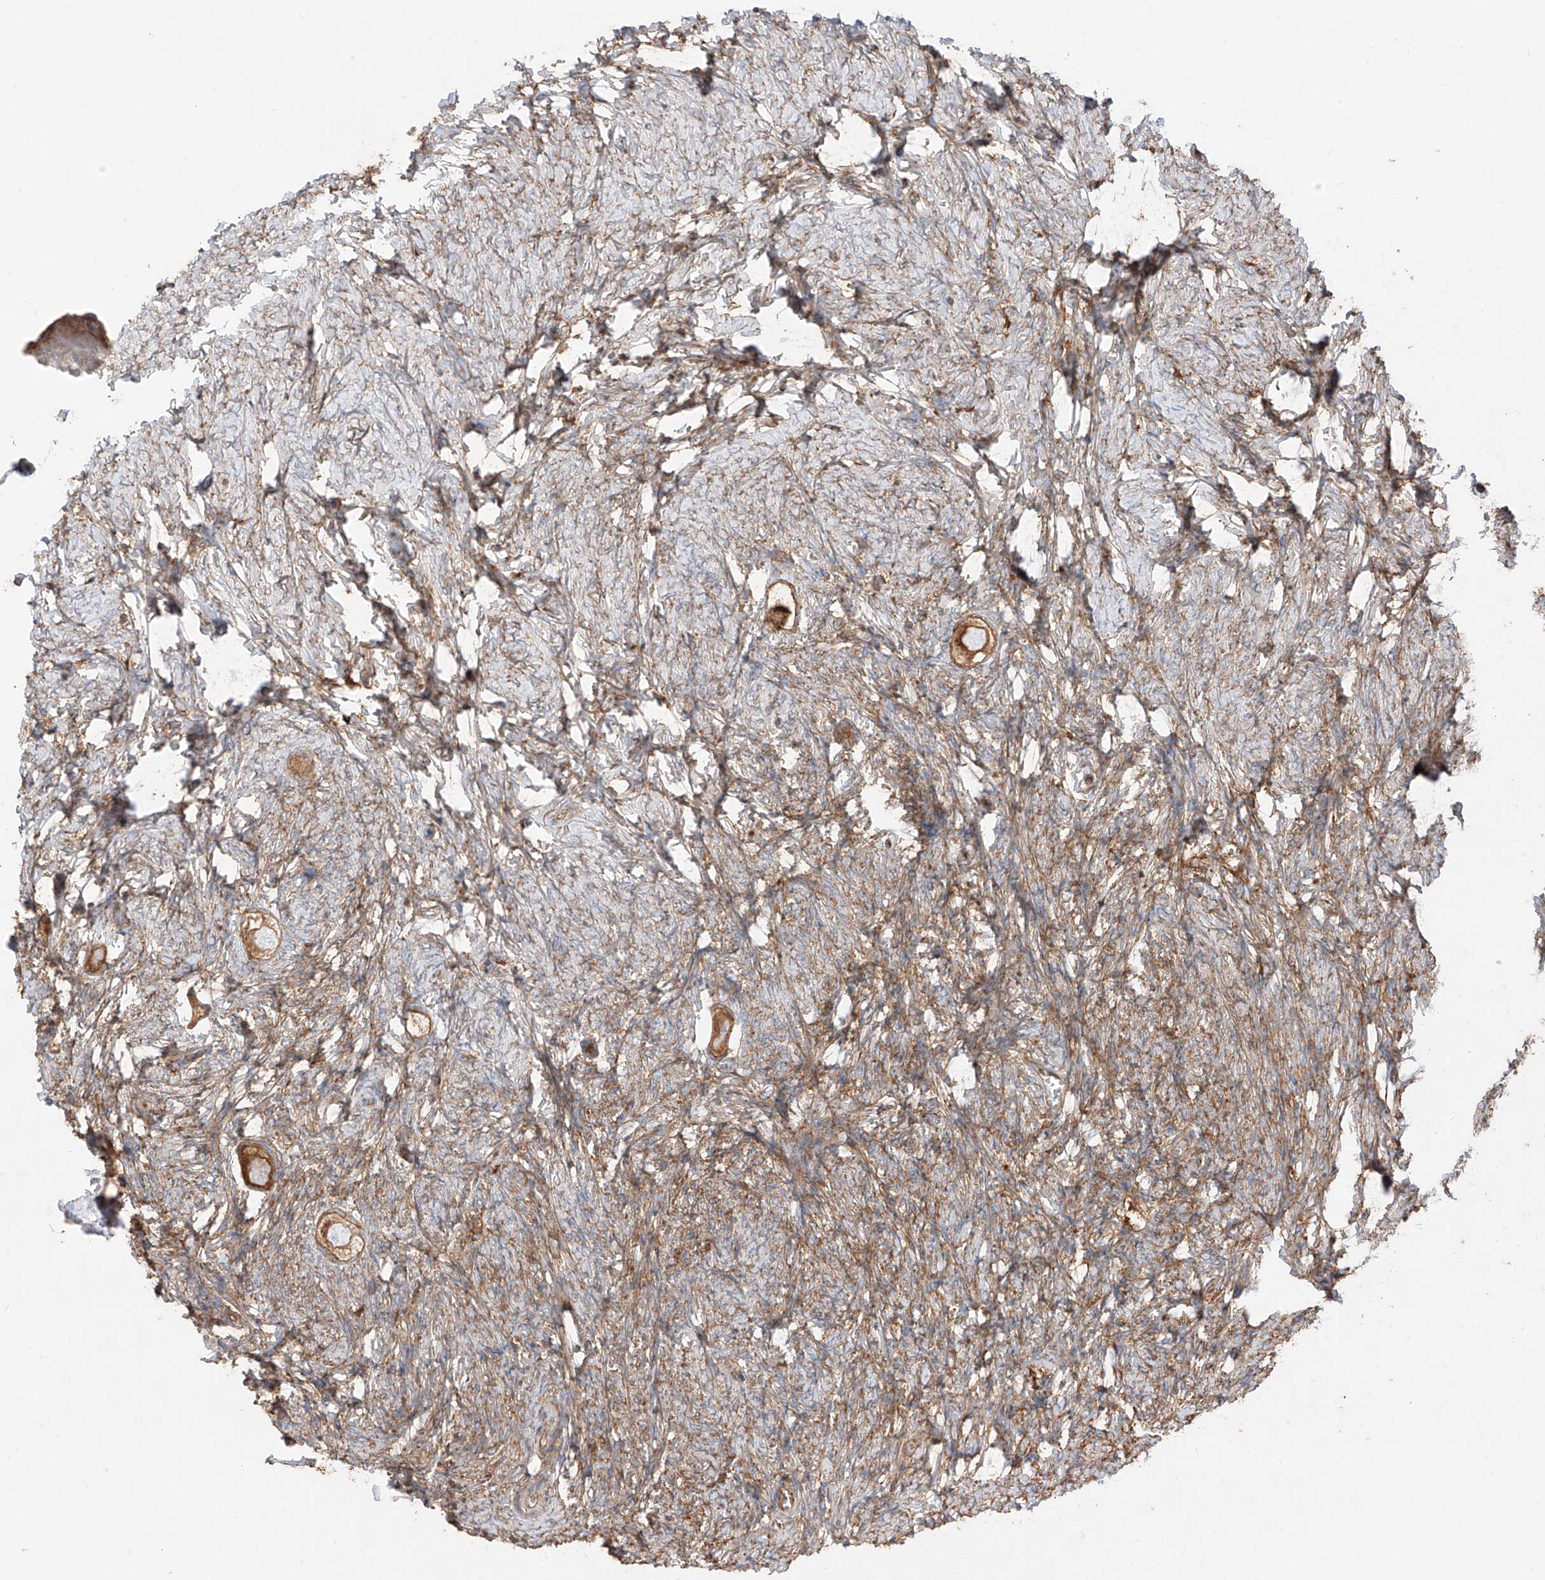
{"staining": {"intensity": "moderate", "quantity": ">75%", "location": "cytoplasmic/membranous"}, "tissue": "ovary", "cell_type": "Follicle cells", "image_type": "normal", "snomed": [{"axis": "morphology", "description": "Normal tissue, NOS"}, {"axis": "topography", "description": "Ovary"}], "caption": "Immunohistochemical staining of benign human ovary shows medium levels of moderate cytoplasmic/membranous expression in about >75% of follicle cells.", "gene": "SNX9", "patient": {"sex": "female", "age": 27}}